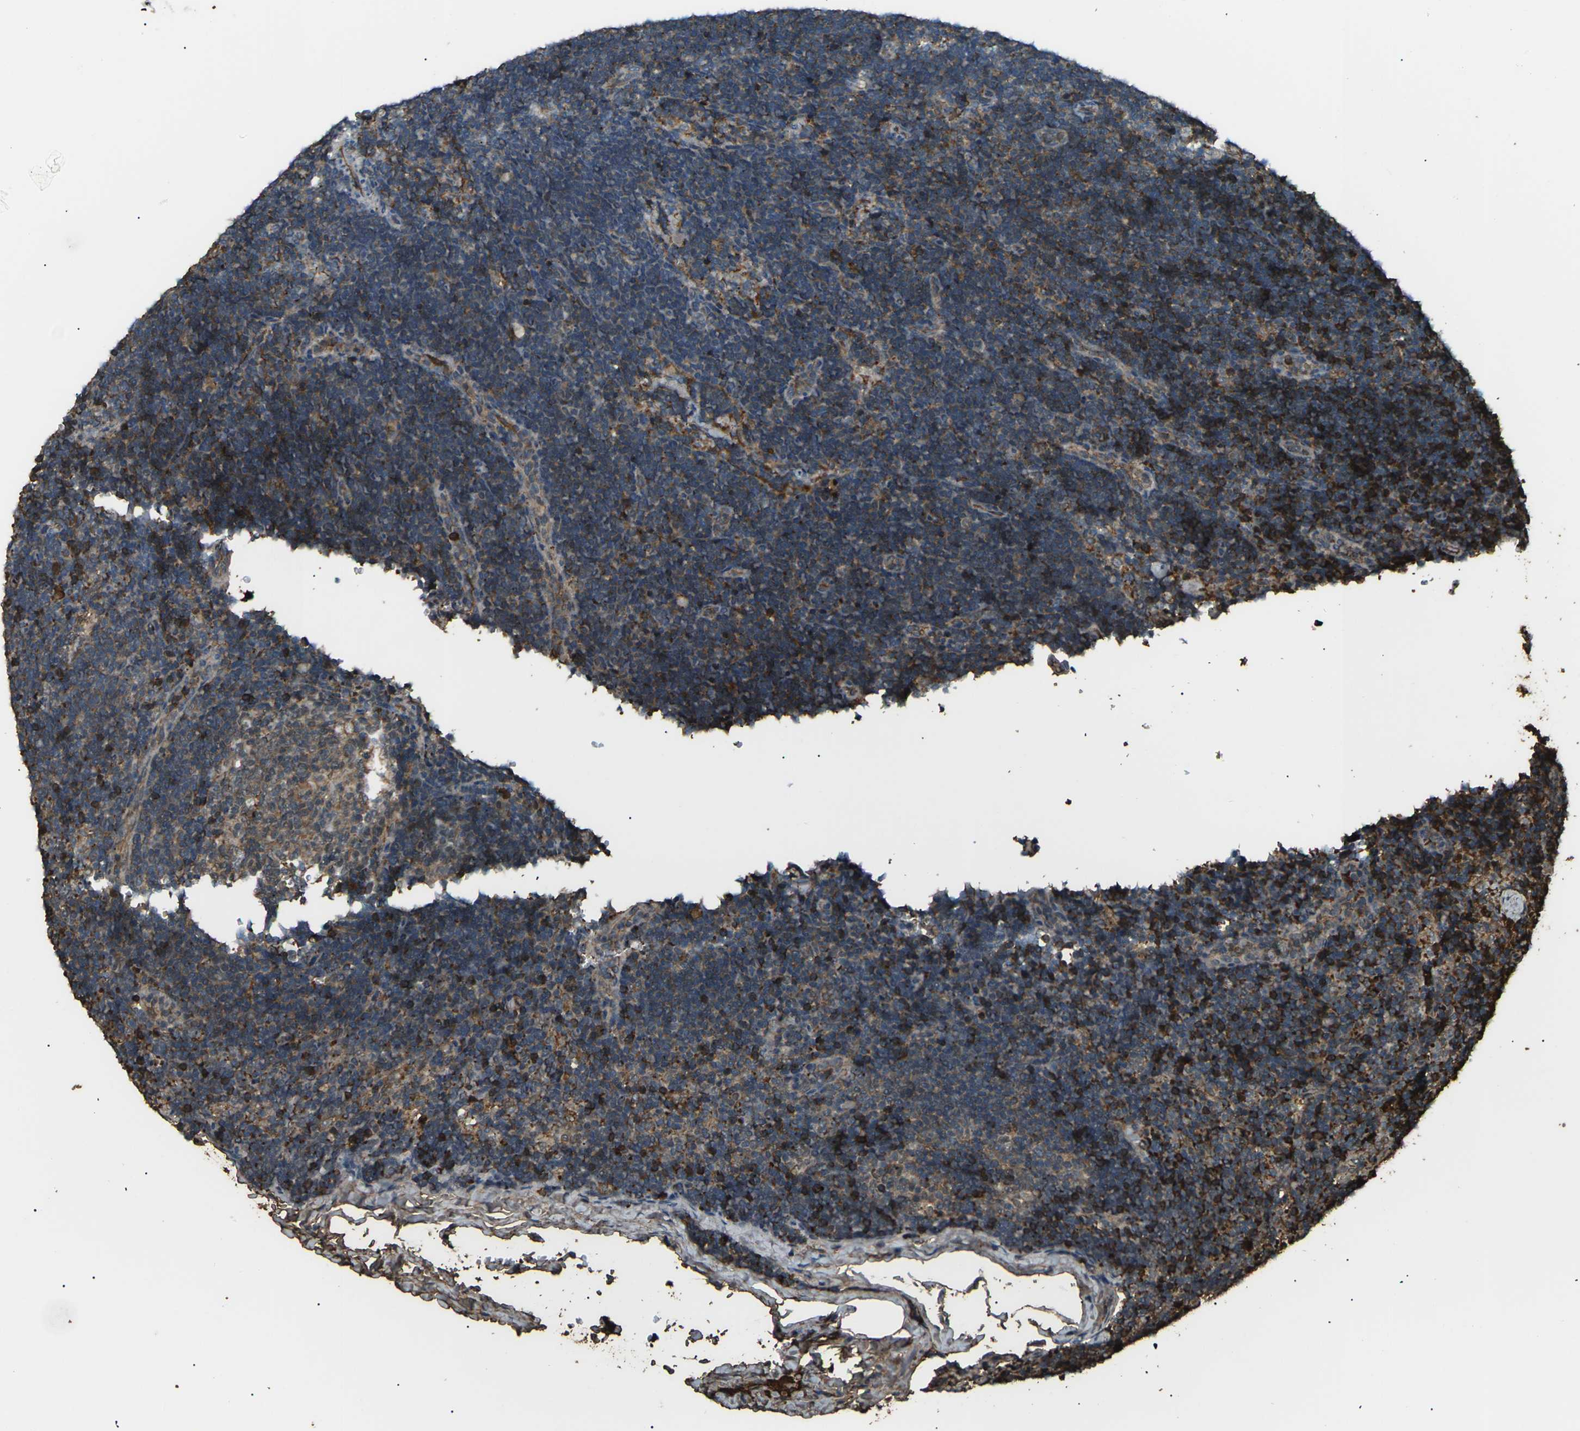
{"staining": {"intensity": "moderate", "quantity": ">75%", "location": "cytoplasmic/membranous"}, "tissue": "lymph node", "cell_type": "Germinal center cells", "image_type": "normal", "snomed": [{"axis": "morphology", "description": "Normal tissue, NOS"}, {"axis": "topography", "description": "Lymph node"}], "caption": "Brown immunohistochemical staining in normal lymph node exhibits moderate cytoplasmic/membranous expression in about >75% of germinal center cells.", "gene": "CYP1B1", "patient": {"sex": "female", "age": 14}}